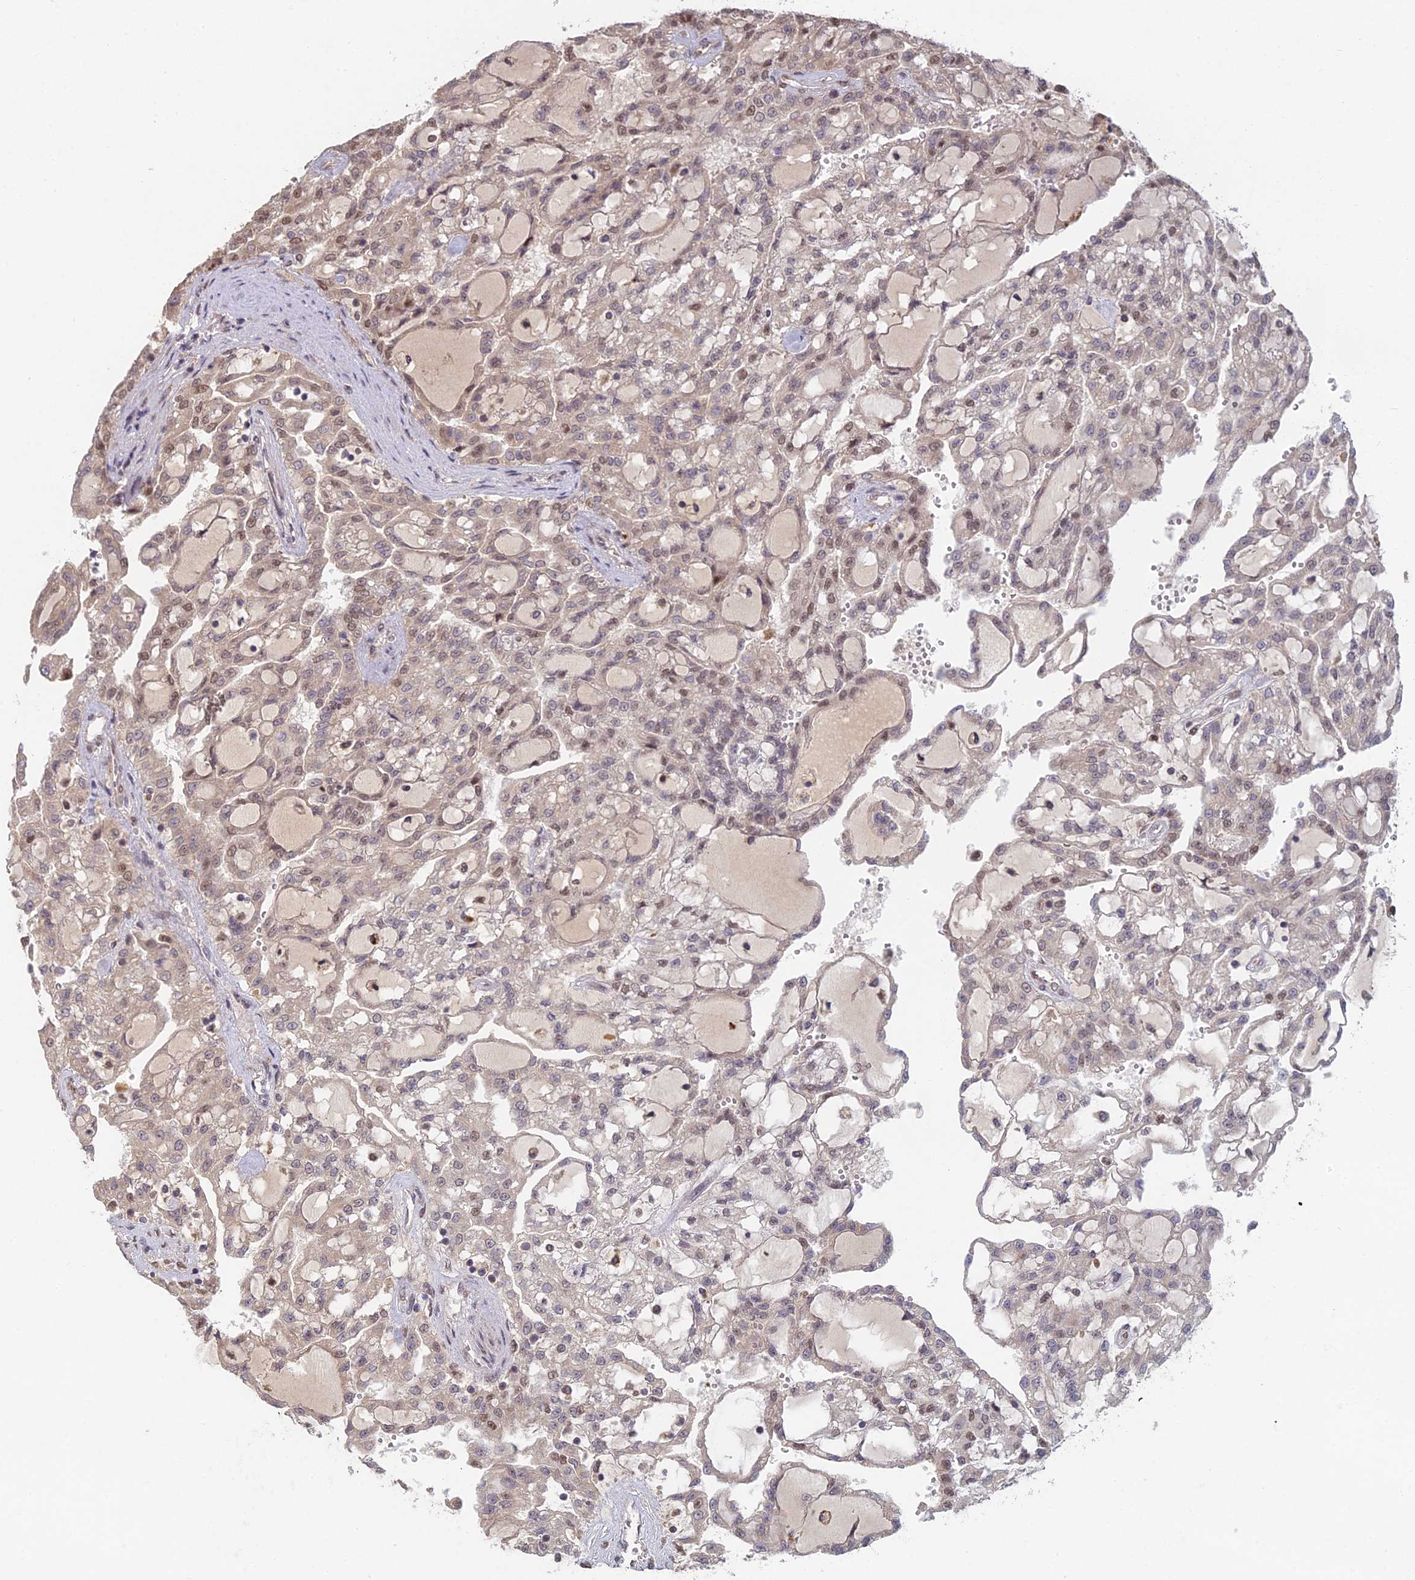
{"staining": {"intensity": "weak", "quantity": "<25%", "location": "cytoplasmic/membranous,nuclear"}, "tissue": "renal cancer", "cell_type": "Tumor cells", "image_type": "cancer", "snomed": [{"axis": "morphology", "description": "Adenocarcinoma, NOS"}, {"axis": "topography", "description": "Kidney"}], "caption": "Immunohistochemistry (IHC) of renal cancer (adenocarcinoma) exhibits no staining in tumor cells. (DAB IHC visualized using brightfield microscopy, high magnification).", "gene": "RANBP3", "patient": {"sex": "male", "age": 63}}